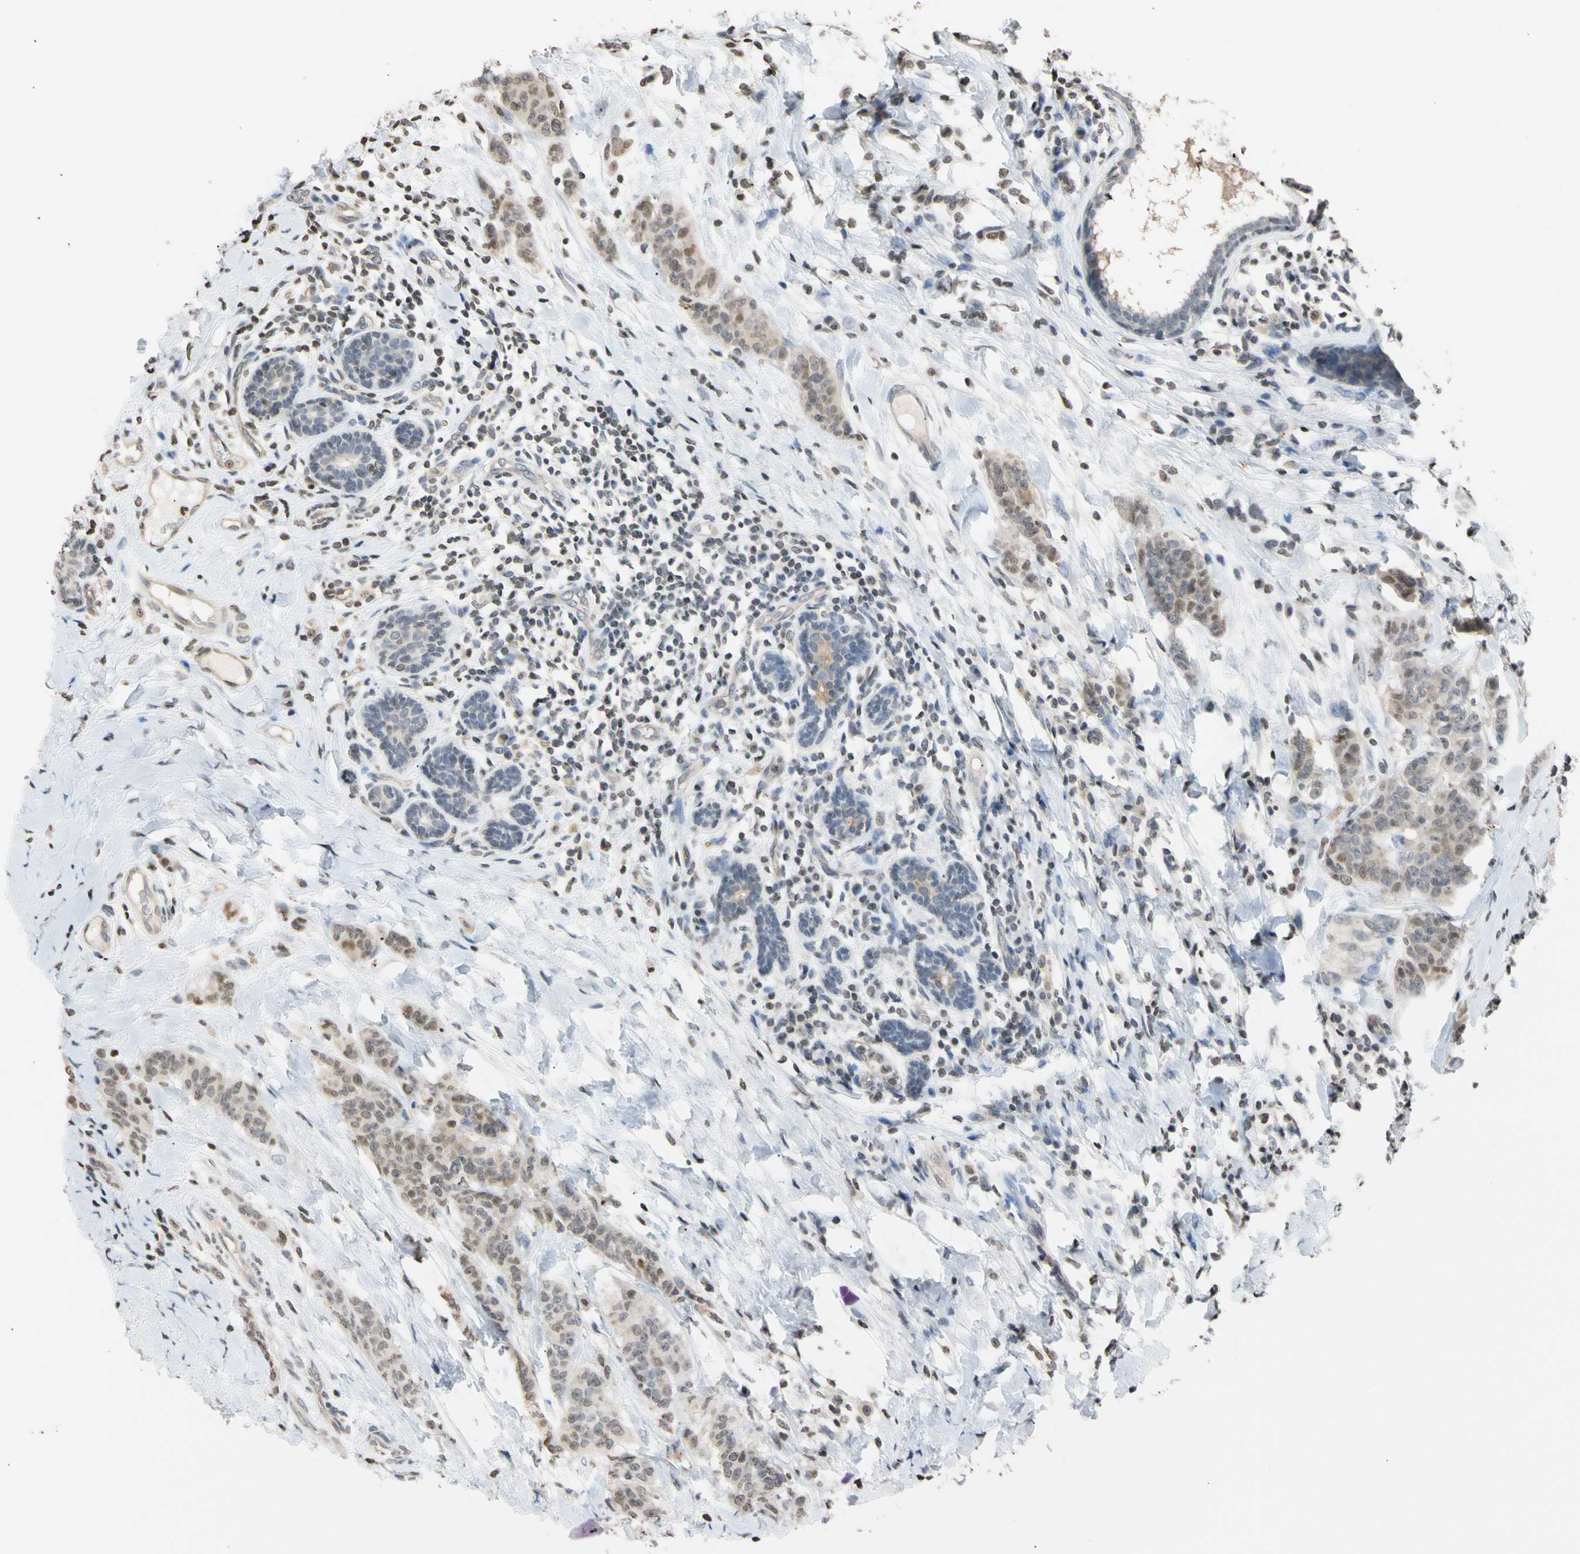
{"staining": {"intensity": "weak", "quantity": ">75%", "location": "cytoplasmic/membranous,nuclear"}, "tissue": "breast cancer", "cell_type": "Tumor cells", "image_type": "cancer", "snomed": [{"axis": "morphology", "description": "Duct carcinoma"}, {"axis": "topography", "description": "Breast"}], "caption": "Protein staining by IHC reveals weak cytoplasmic/membranous and nuclear positivity in about >75% of tumor cells in breast intraductal carcinoma.", "gene": "GPX4", "patient": {"sex": "female", "age": 40}}